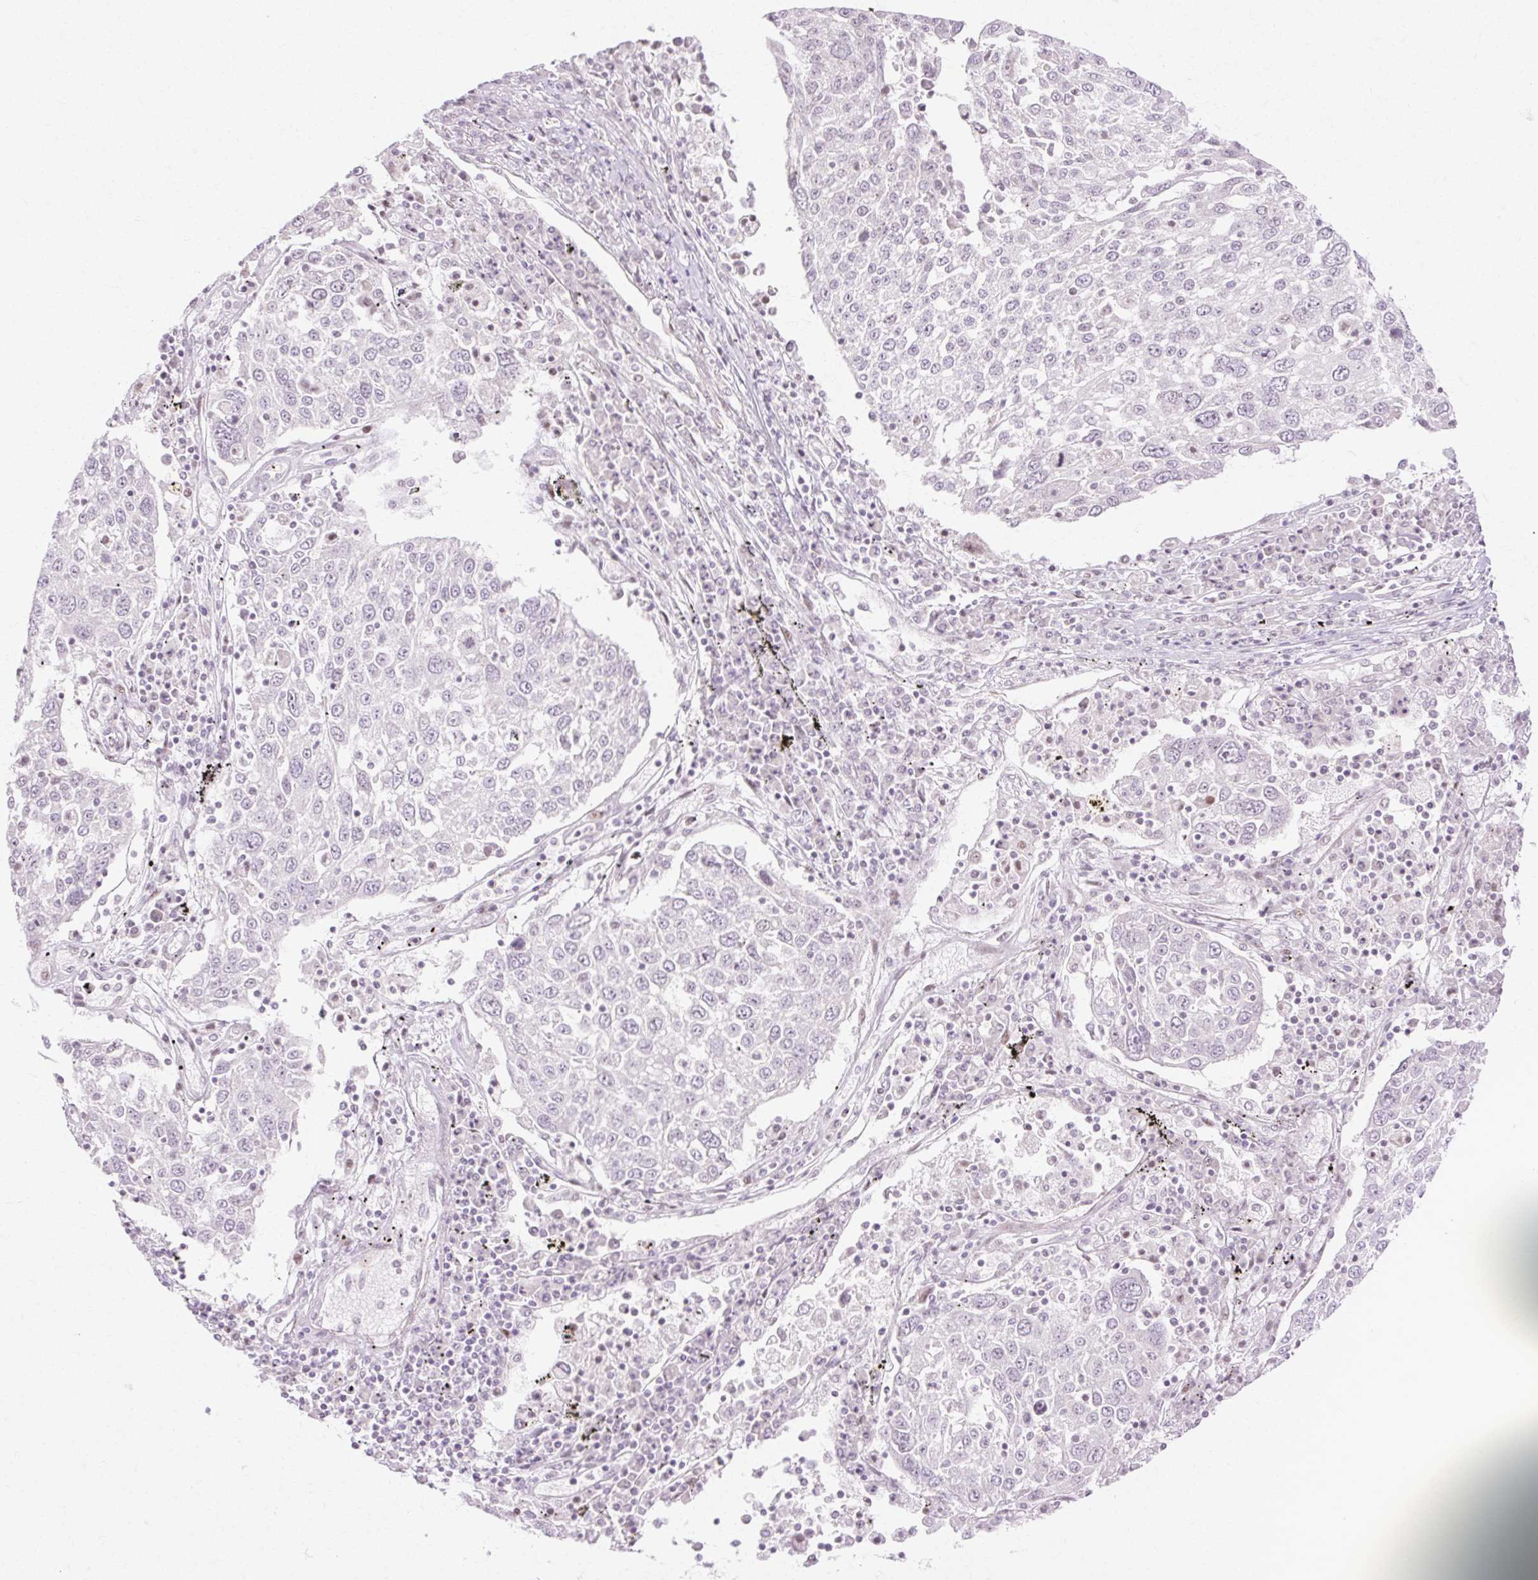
{"staining": {"intensity": "negative", "quantity": "none", "location": "none"}, "tissue": "lung cancer", "cell_type": "Tumor cells", "image_type": "cancer", "snomed": [{"axis": "morphology", "description": "Squamous cell carcinoma, NOS"}, {"axis": "topography", "description": "Lung"}], "caption": "There is no significant staining in tumor cells of lung squamous cell carcinoma.", "gene": "C3orf49", "patient": {"sex": "male", "age": 65}}